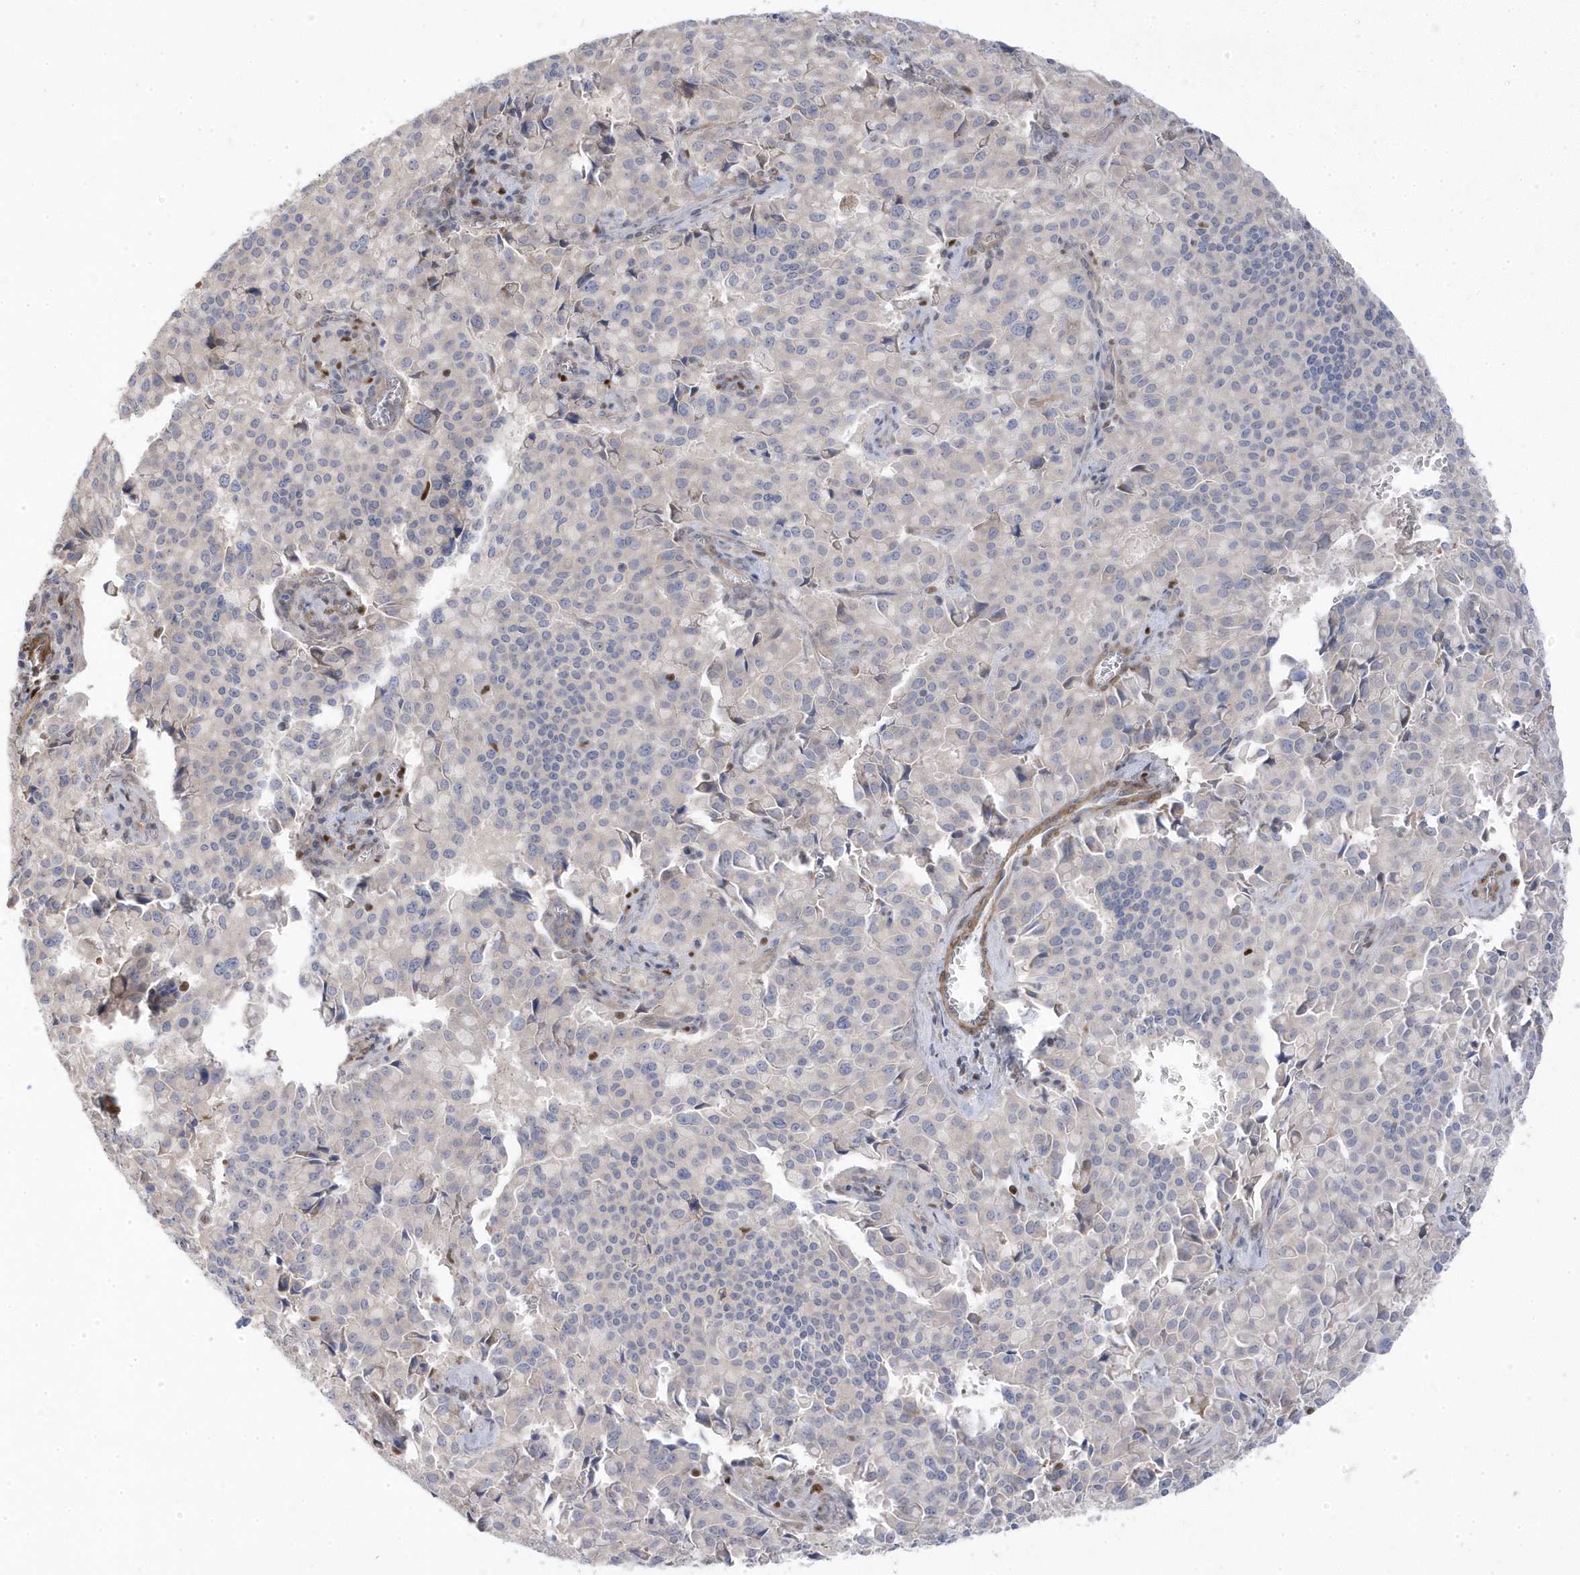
{"staining": {"intensity": "negative", "quantity": "none", "location": "none"}, "tissue": "pancreatic cancer", "cell_type": "Tumor cells", "image_type": "cancer", "snomed": [{"axis": "morphology", "description": "Adenocarcinoma, NOS"}, {"axis": "topography", "description": "Pancreas"}], "caption": "DAB immunohistochemical staining of pancreatic cancer demonstrates no significant positivity in tumor cells.", "gene": "GTPBP6", "patient": {"sex": "male", "age": 65}}